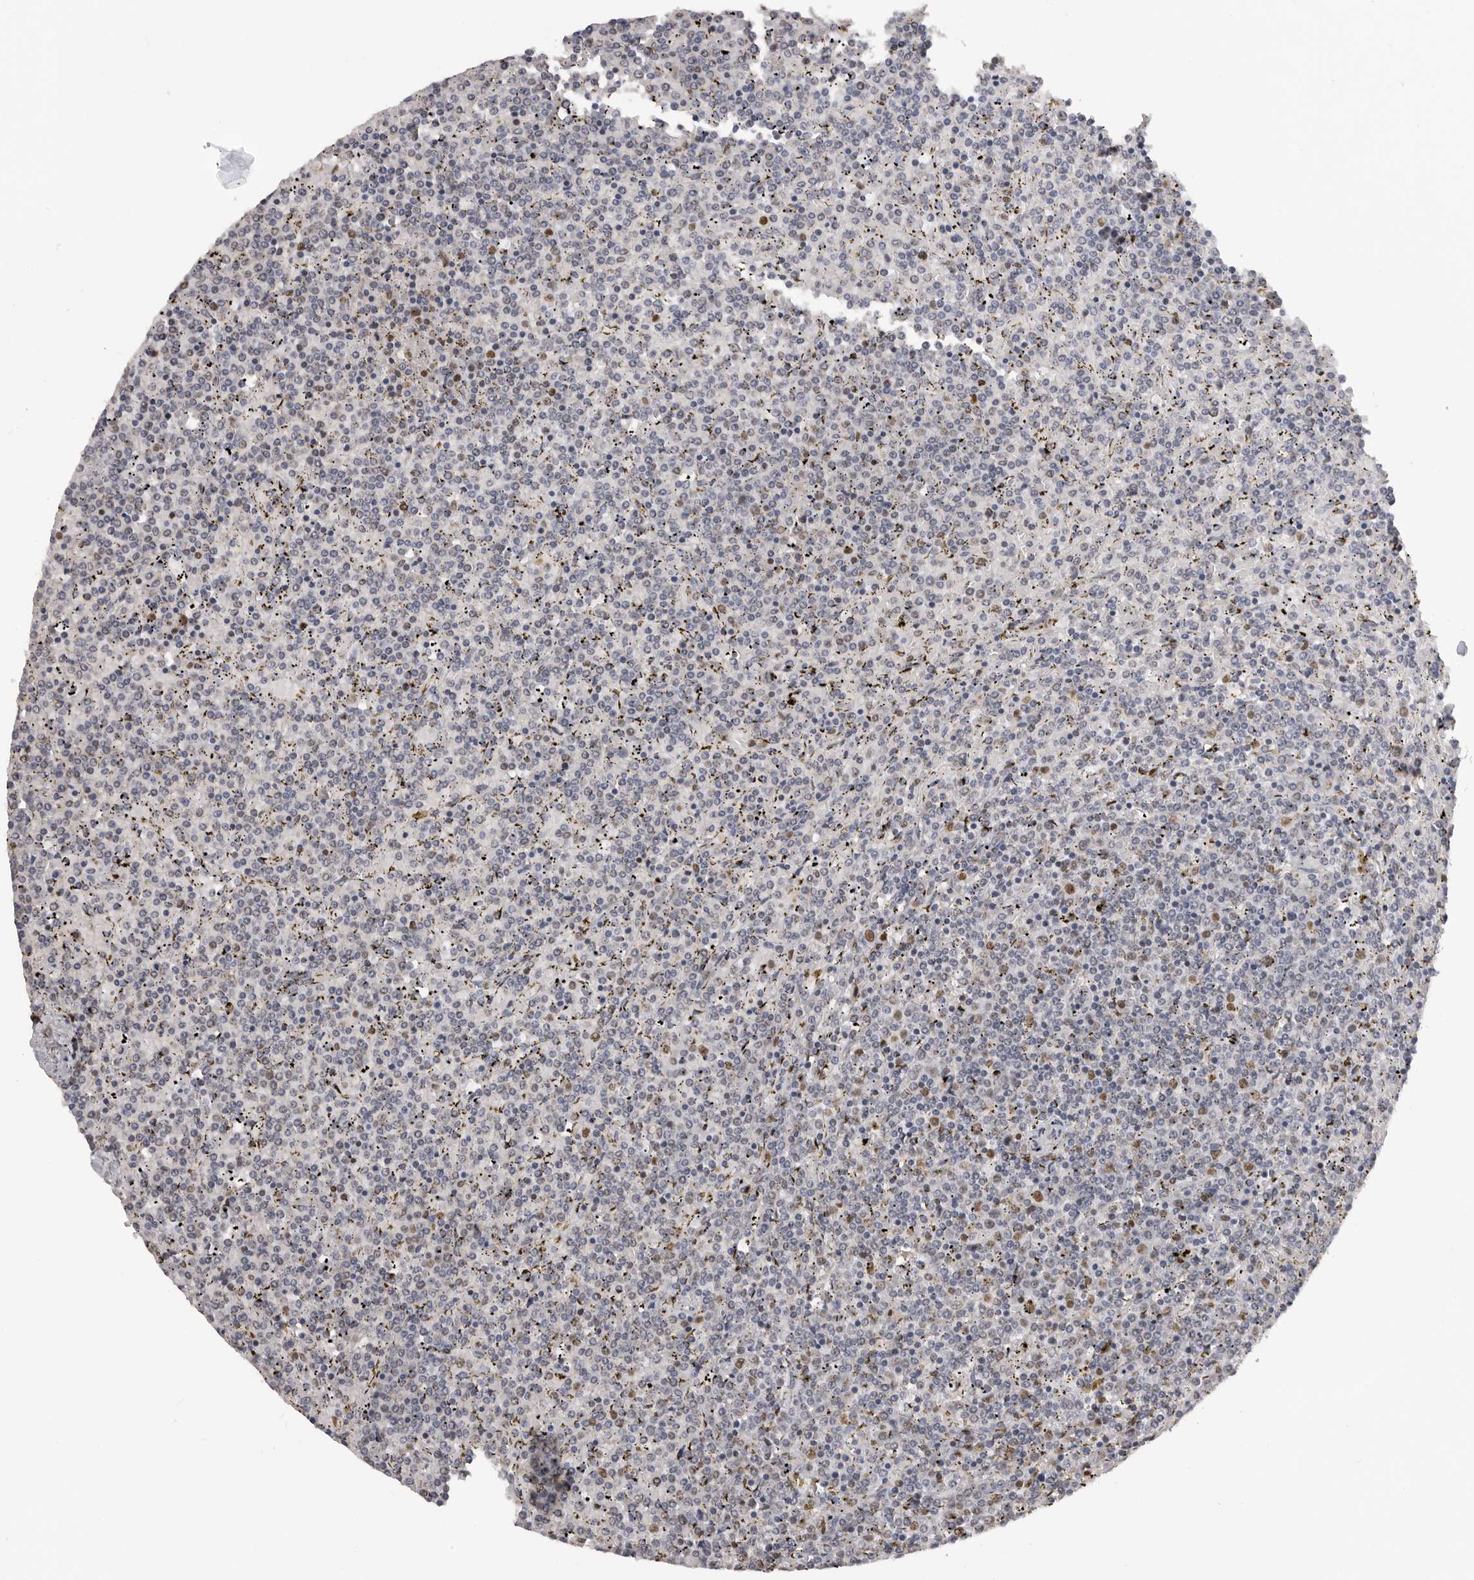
{"staining": {"intensity": "negative", "quantity": "none", "location": "none"}, "tissue": "lymphoma", "cell_type": "Tumor cells", "image_type": "cancer", "snomed": [{"axis": "morphology", "description": "Malignant lymphoma, non-Hodgkin's type, Low grade"}, {"axis": "topography", "description": "Spleen"}], "caption": "This histopathology image is of lymphoma stained with IHC to label a protein in brown with the nuclei are counter-stained blue. There is no staining in tumor cells. Nuclei are stained in blue.", "gene": "SMARCC1", "patient": {"sex": "female", "age": 19}}